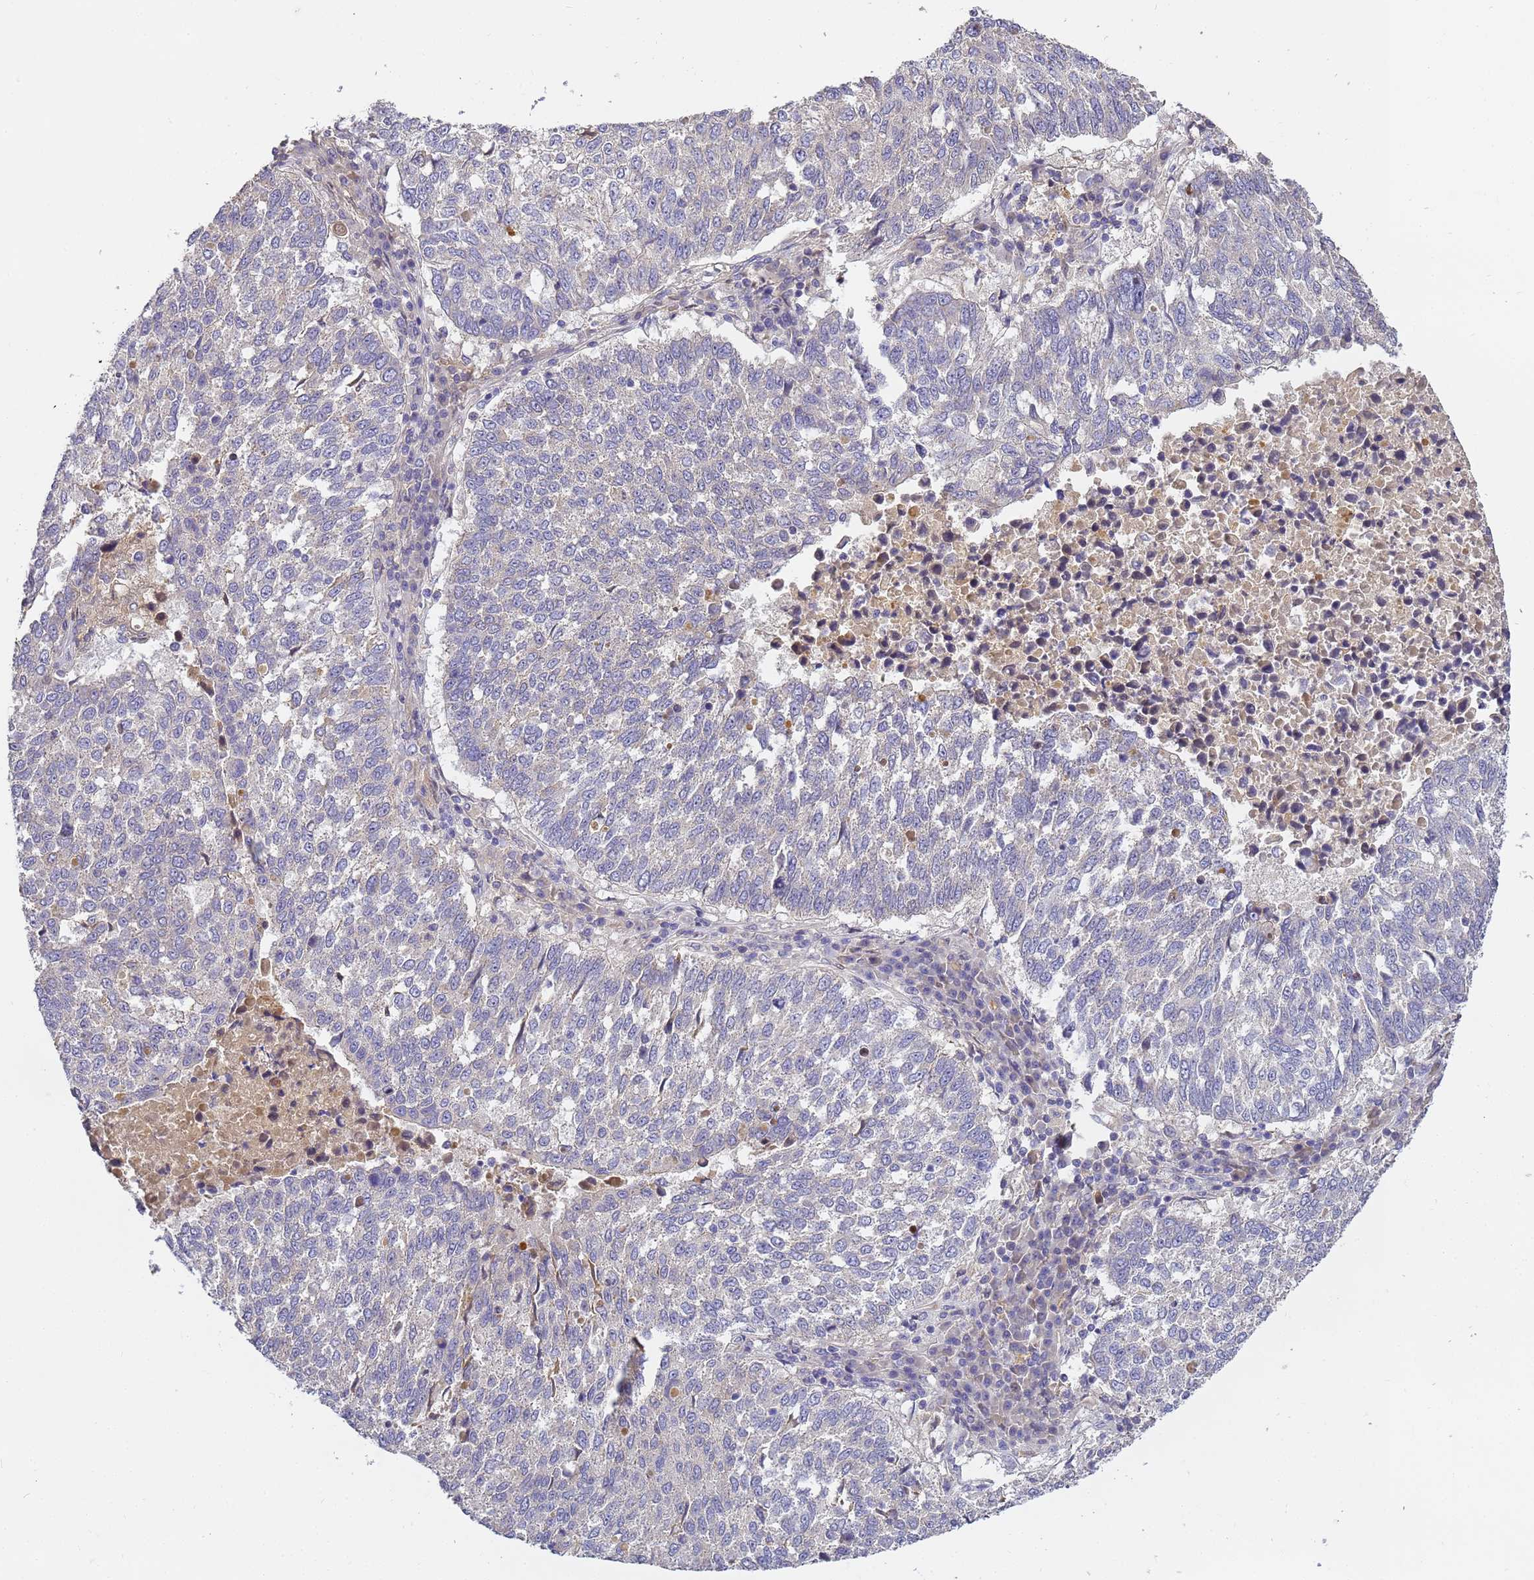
{"staining": {"intensity": "negative", "quantity": "none", "location": "none"}, "tissue": "lung cancer", "cell_type": "Tumor cells", "image_type": "cancer", "snomed": [{"axis": "morphology", "description": "Squamous cell carcinoma, NOS"}, {"axis": "topography", "description": "Lung"}], "caption": "Tumor cells show no significant protein positivity in lung squamous cell carcinoma.", "gene": "CFH", "patient": {"sex": "male", "age": 73}}